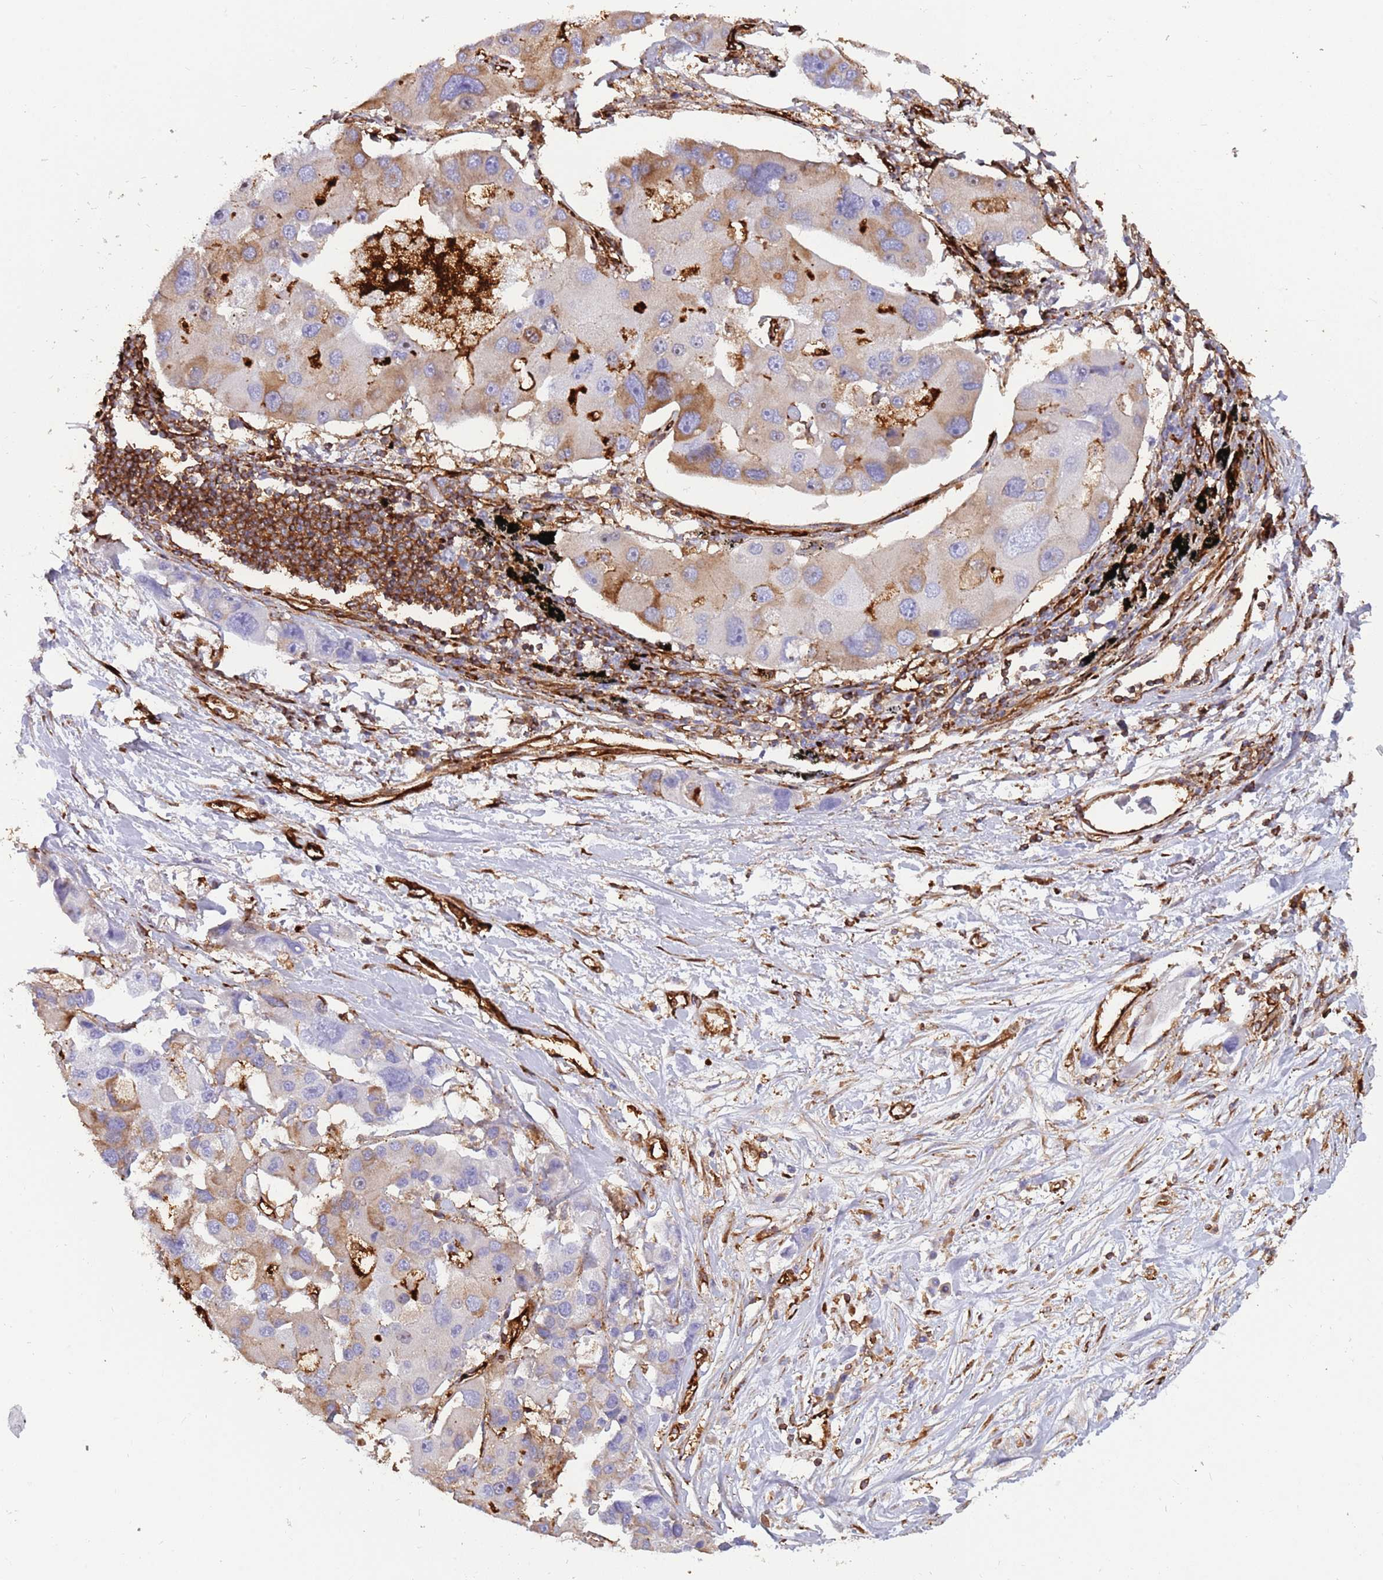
{"staining": {"intensity": "moderate", "quantity": "25%-75%", "location": "cytoplasmic/membranous"}, "tissue": "lung cancer", "cell_type": "Tumor cells", "image_type": "cancer", "snomed": [{"axis": "morphology", "description": "Adenocarcinoma, NOS"}, {"axis": "topography", "description": "Lung"}], "caption": "Human adenocarcinoma (lung) stained with a brown dye reveals moderate cytoplasmic/membranous positive expression in about 25%-75% of tumor cells.", "gene": "KBTBD7", "patient": {"sex": "female", "age": 54}}